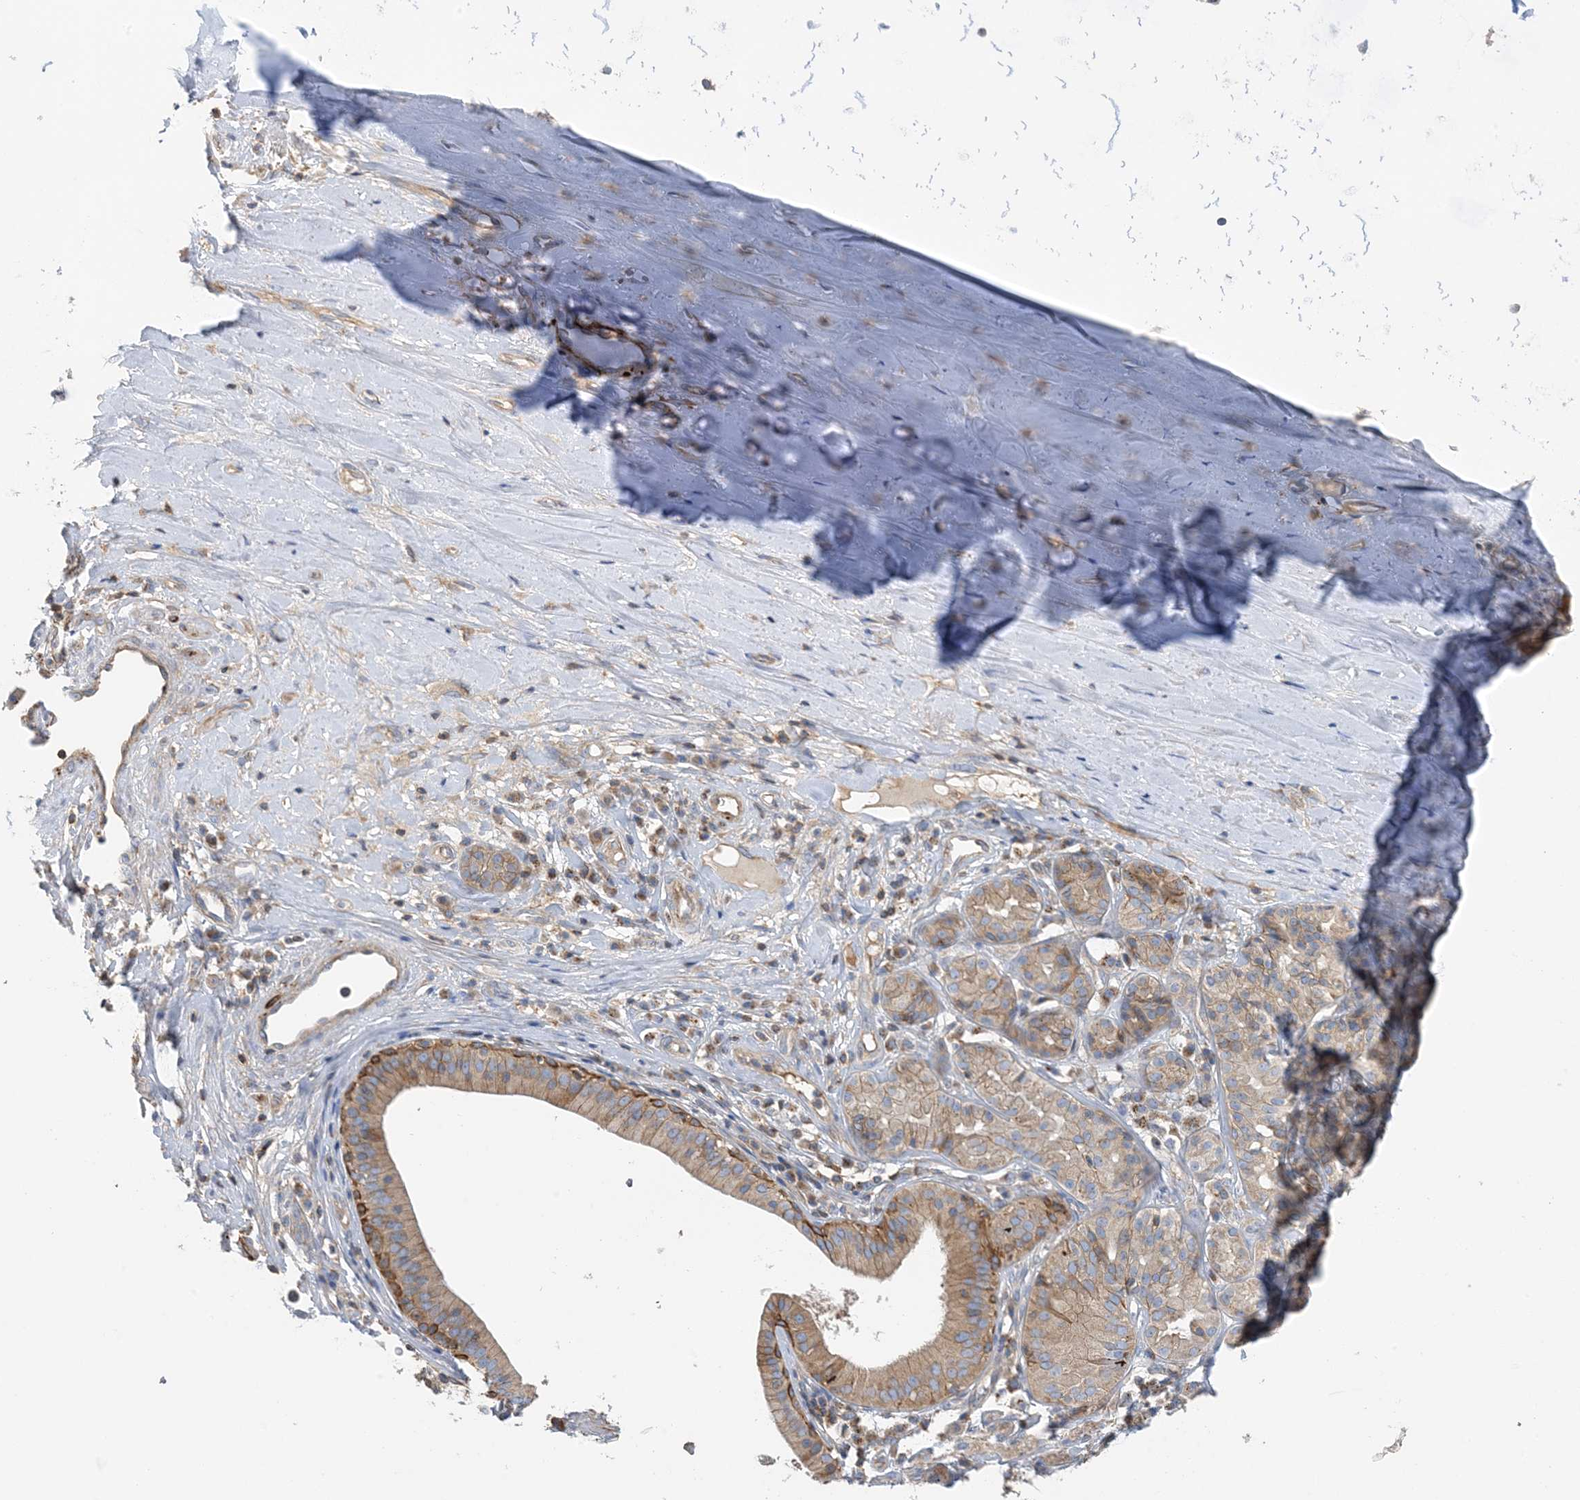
{"staining": {"intensity": "negative", "quantity": "none", "location": "none"}, "tissue": "adipose tissue", "cell_type": "Adipocytes", "image_type": "normal", "snomed": [{"axis": "morphology", "description": "Normal tissue, NOS"}, {"axis": "morphology", "description": "Basal cell carcinoma"}, {"axis": "topography", "description": "Cartilage tissue"}, {"axis": "topography", "description": "Nasopharynx"}, {"axis": "topography", "description": "Oral tissue"}], "caption": "DAB (3,3'-diaminobenzidine) immunohistochemical staining of unremarkable human adipose tissue displays no significant positivity in adipocytes.", "gene": "CALHM5", "patient": {"sex": "female", "age": 77}}